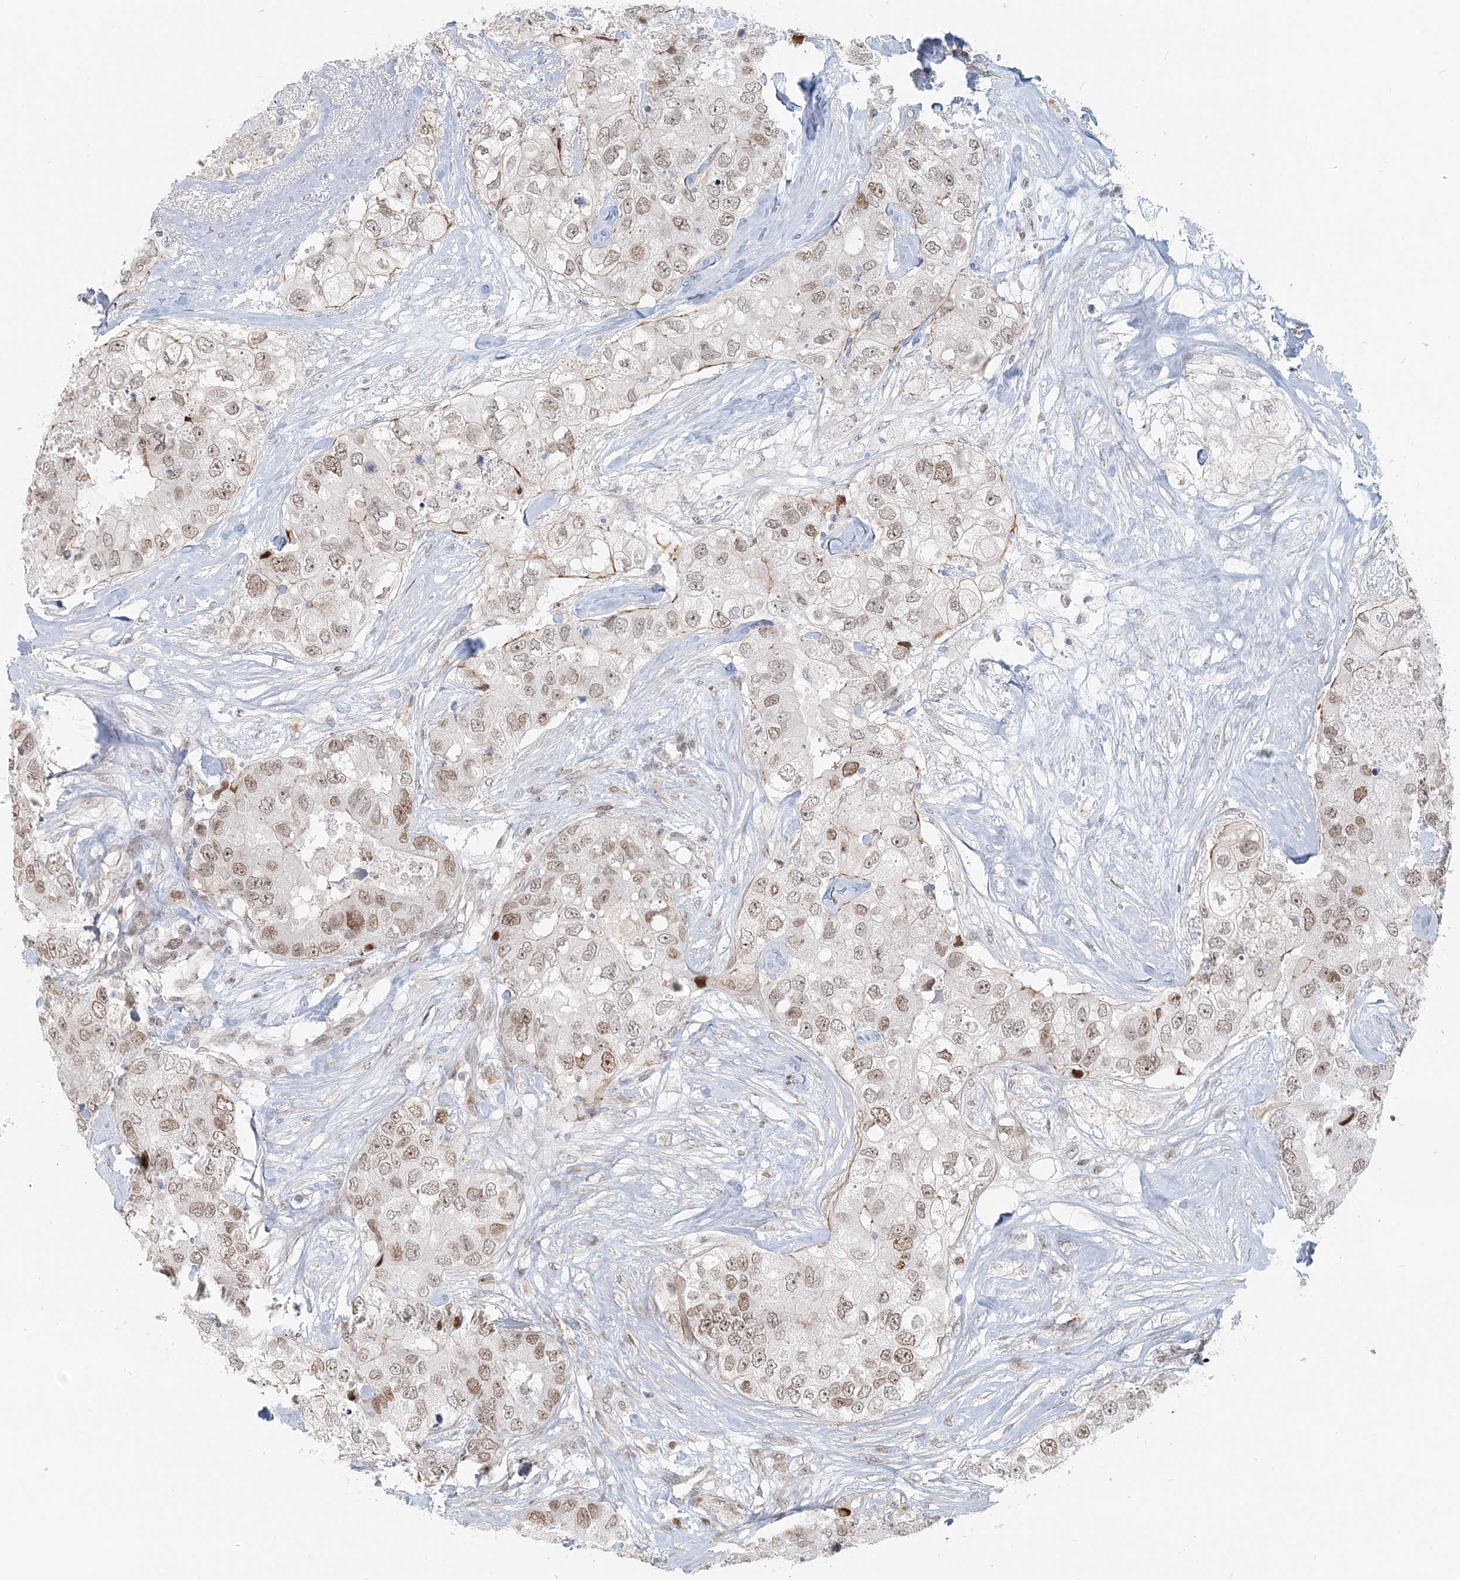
{"staining": {"intensity": "moderate", "quantity": "<25%", "location": "nuclear"}, "tissue": "breast cancer", "cell_type": "Tumor cells", "image_type": "cancer", "snomed": [{"axis": "morphology", "description": "Duct carcinoma"}, {"axis": "topography", "description": "Breast"}], "caption": "IHC histopathology image of neoplastic tissue: human breast cancer stained using immunohistochemistry (IHC) shows low levels of moderate protein expression localized specifically in the nuclear of tumor cells, appearing as a nuclear brown color.", "gene": "BAZ1B", "patient": {"sex": "female", "age": 62}}